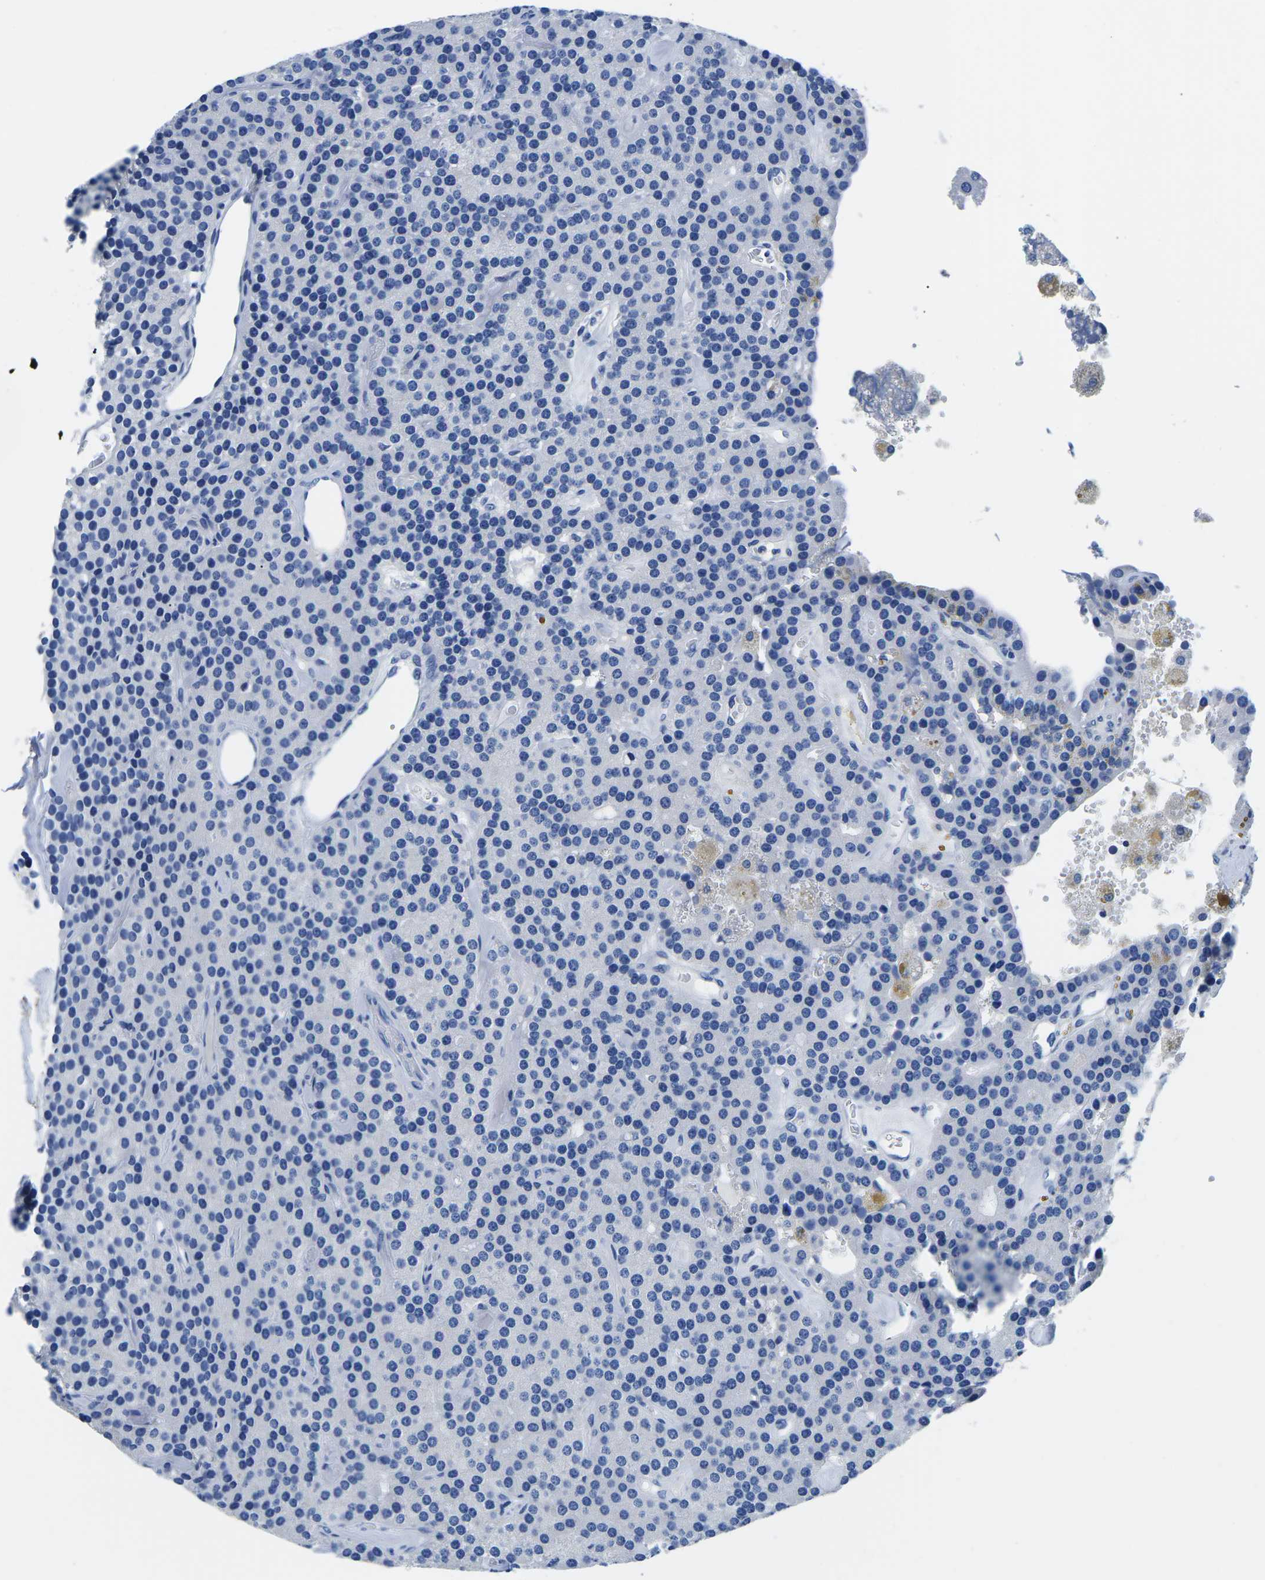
{"staining": {"intensity": "negative", "quantity": "none", "location": "none"}, "tissue": "parathyroid gland", "cell_type": "Glandular cells", "image_type": "normal", "snomed": [{"axis": "morphology", "description": "Normal tissue, NOS"}, {"axis": "morphology", "description": "Adenoma, NOS"}, {"axis": "topography", "description": "Parathyroid gland"}], "caption": "Immunohistochemical staining of unremarkable human parathyroid gland exhibits no significant expression in glandular cells. Brightfield microscopy of IHC stained with DAB (3,3'-diaminobenzidine) (brown) and hematoxylin (blue), captured at high magnification.", "gene": "CYP1A2", "patient": {"sex": "female", "age": 86}}